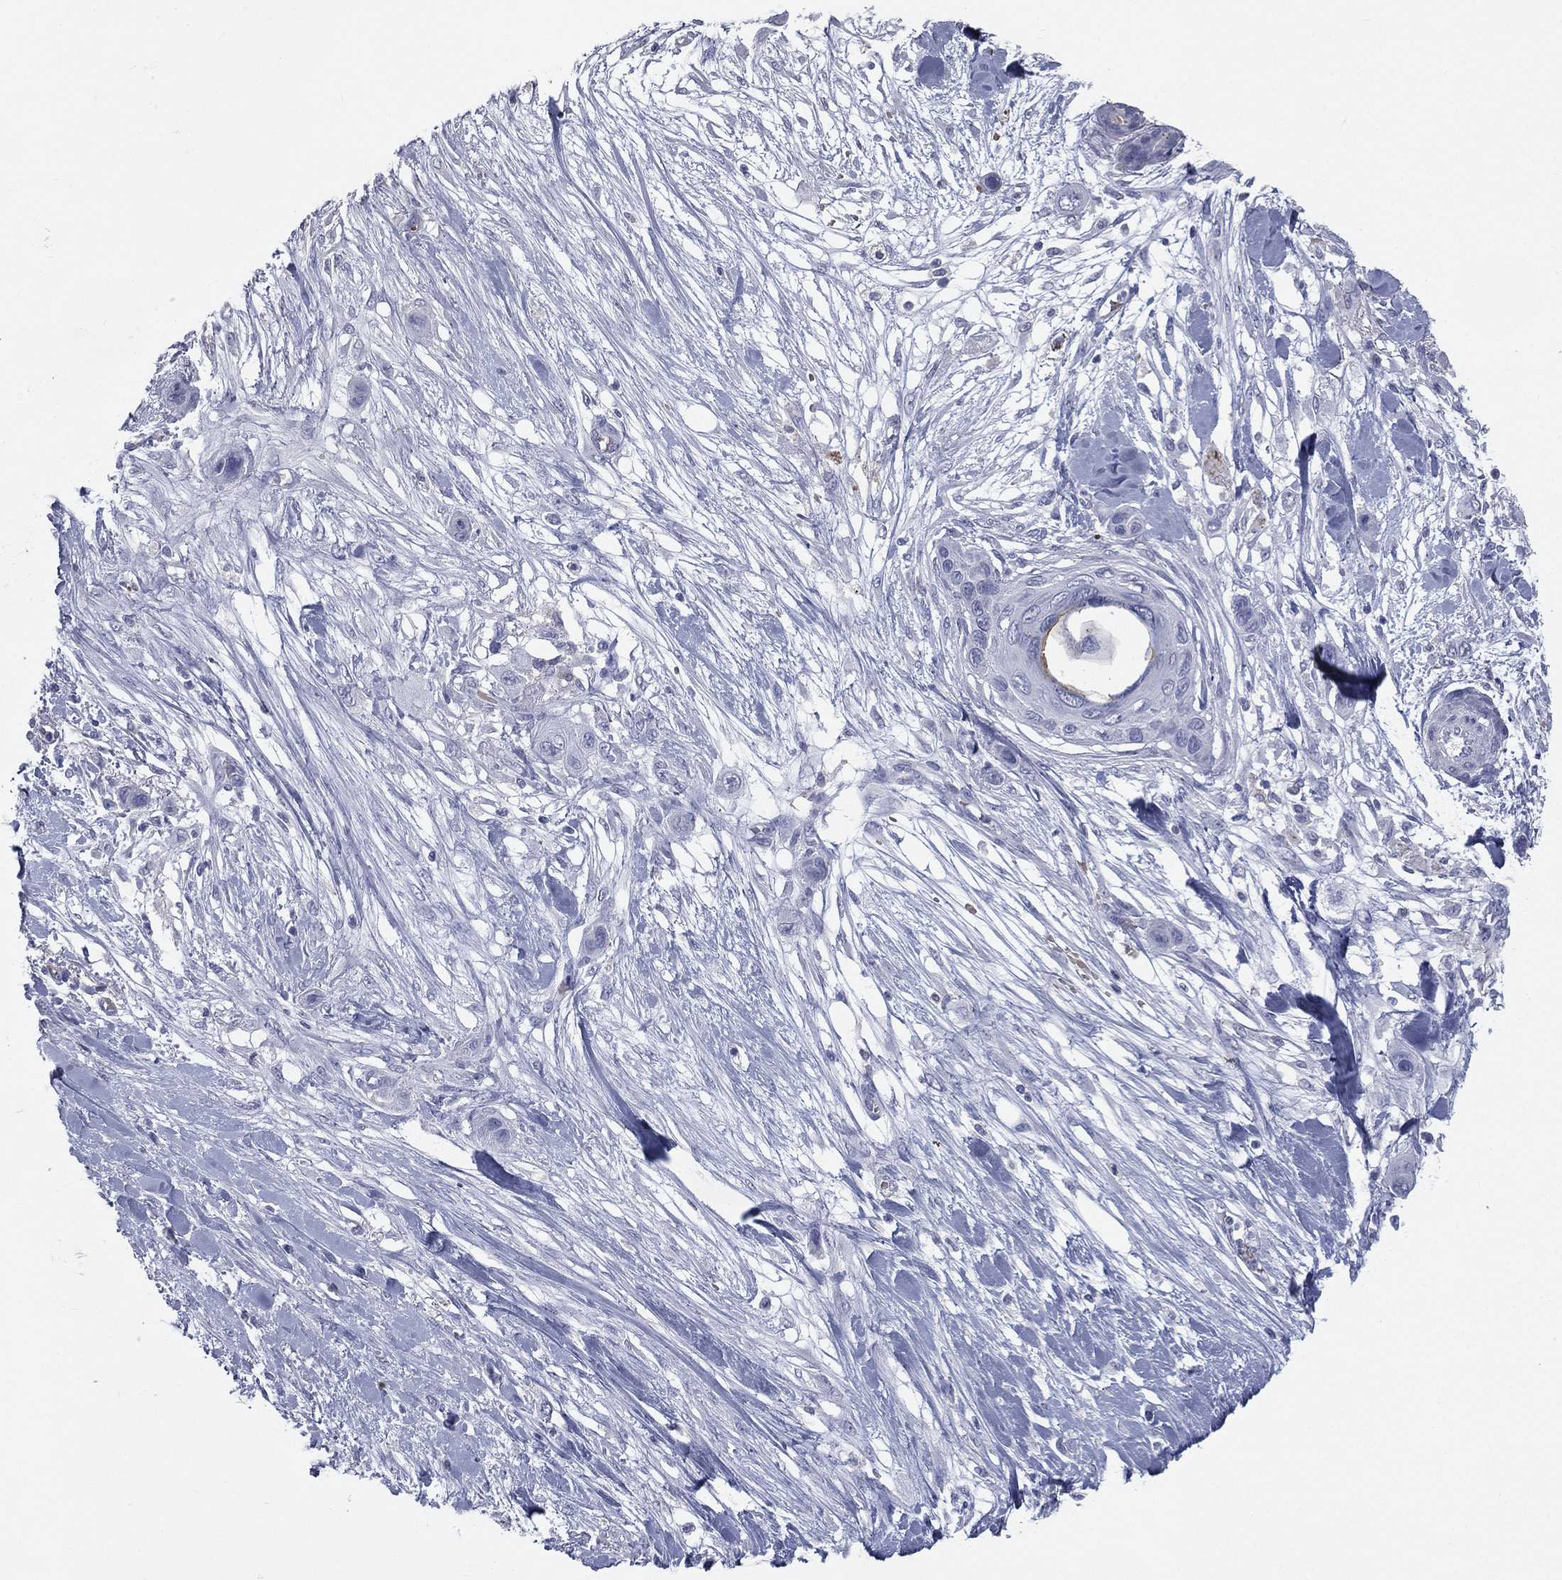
{"staining": {"intensity": "negative", "quantity": "none", "location": "none"}, "tissue": "skin cancer", "cell_type": "Tumor cells", "image_type": "cancer", "snomed": [{"axis": "morphology", "description": "Squamous cell carcinoma, NOS"}, {"axis": "topography", "description": "Skin"}], "caption": "There is no significant expression in tumor cells of skin squamous cell carcinoma.", "gene": "ESX1", "patient": {"sex": "male", "age": 79}}